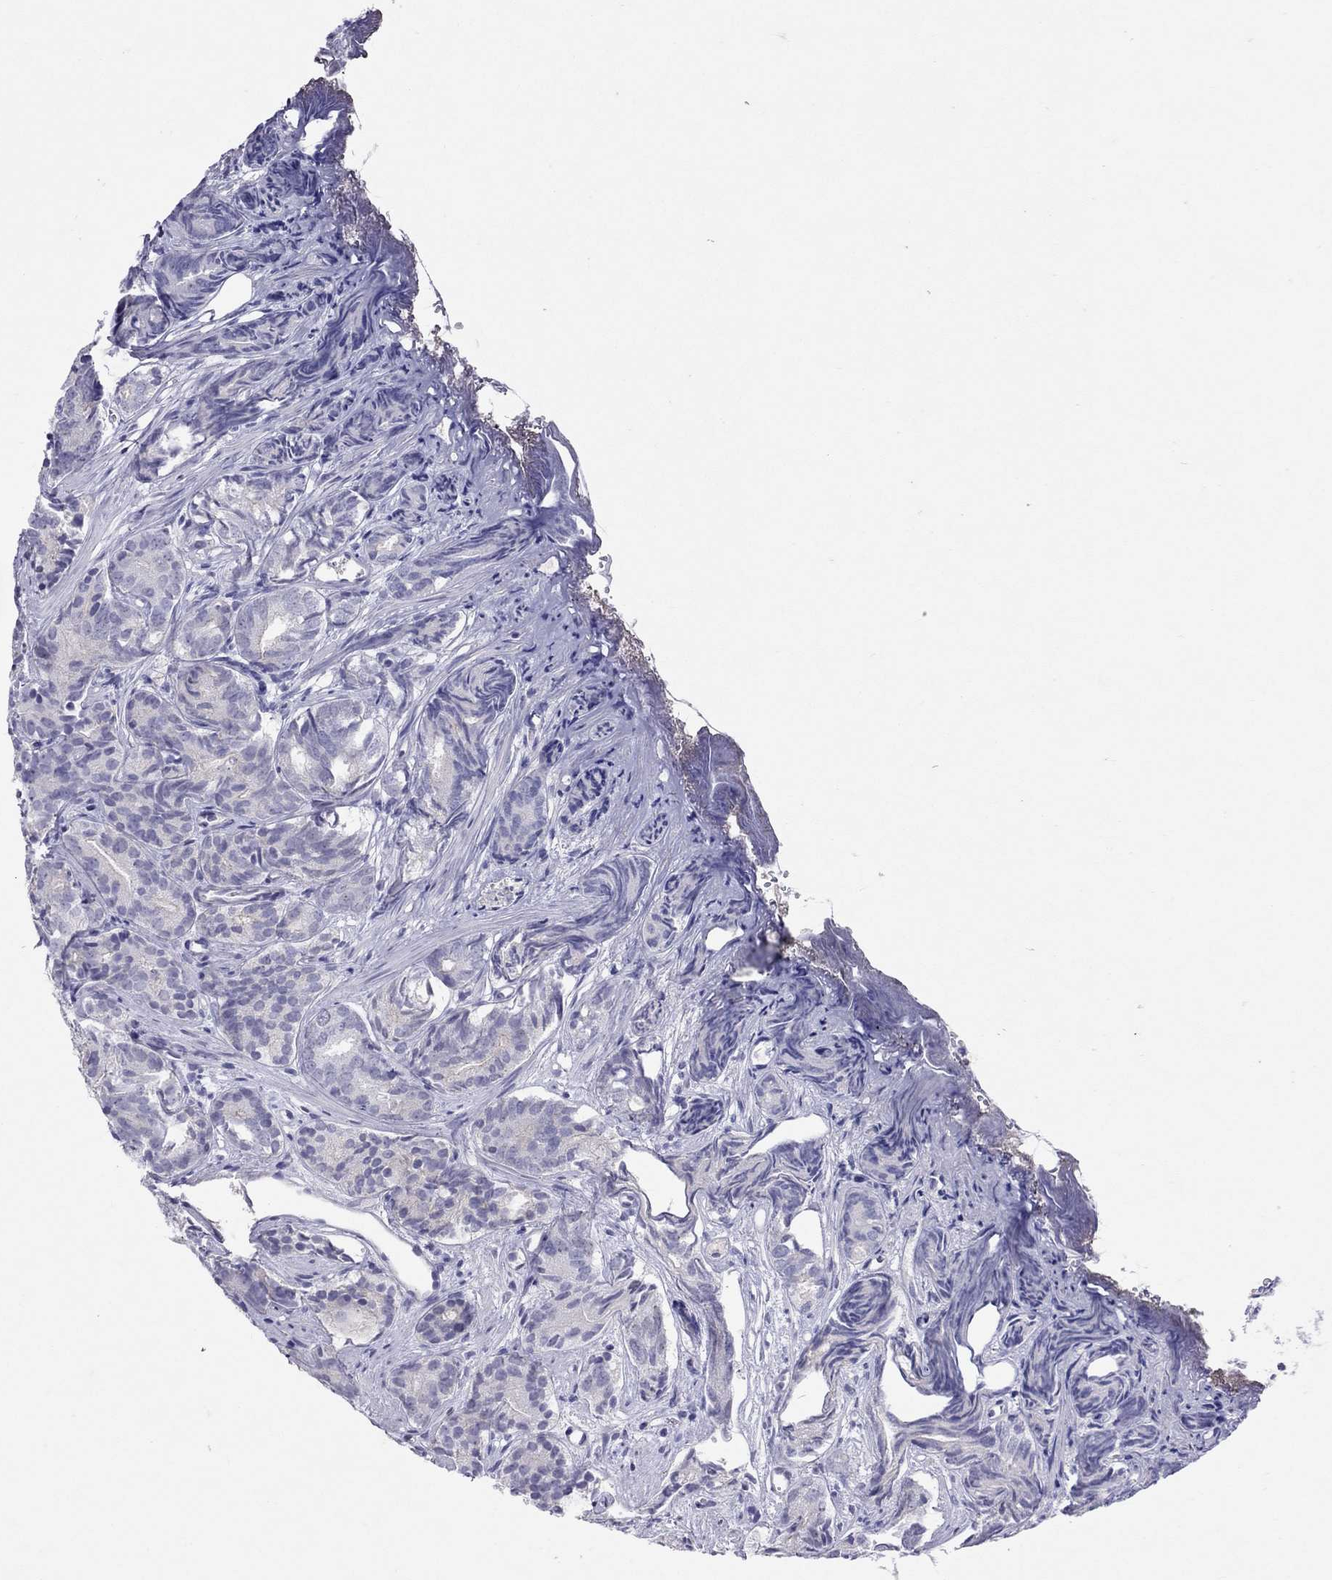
{"staining": {"intensity": "negative", "quantity": "none", "location": "none"}, "tissue": "prostate cancer", "cell_type": "Tumor cells", "image_type": "cancer", "snomed": [{"axis": "morphology", "description": "Adenocarcinoma, High grade"}, {"axis": "topography", "description": "Prostate"}], "caption": "Tumor cells are negative for protein expression in human high-grade adenocarcinoma (prostate).", "gene": "JHY", "patient": {"sex": "male", "age": 84}}